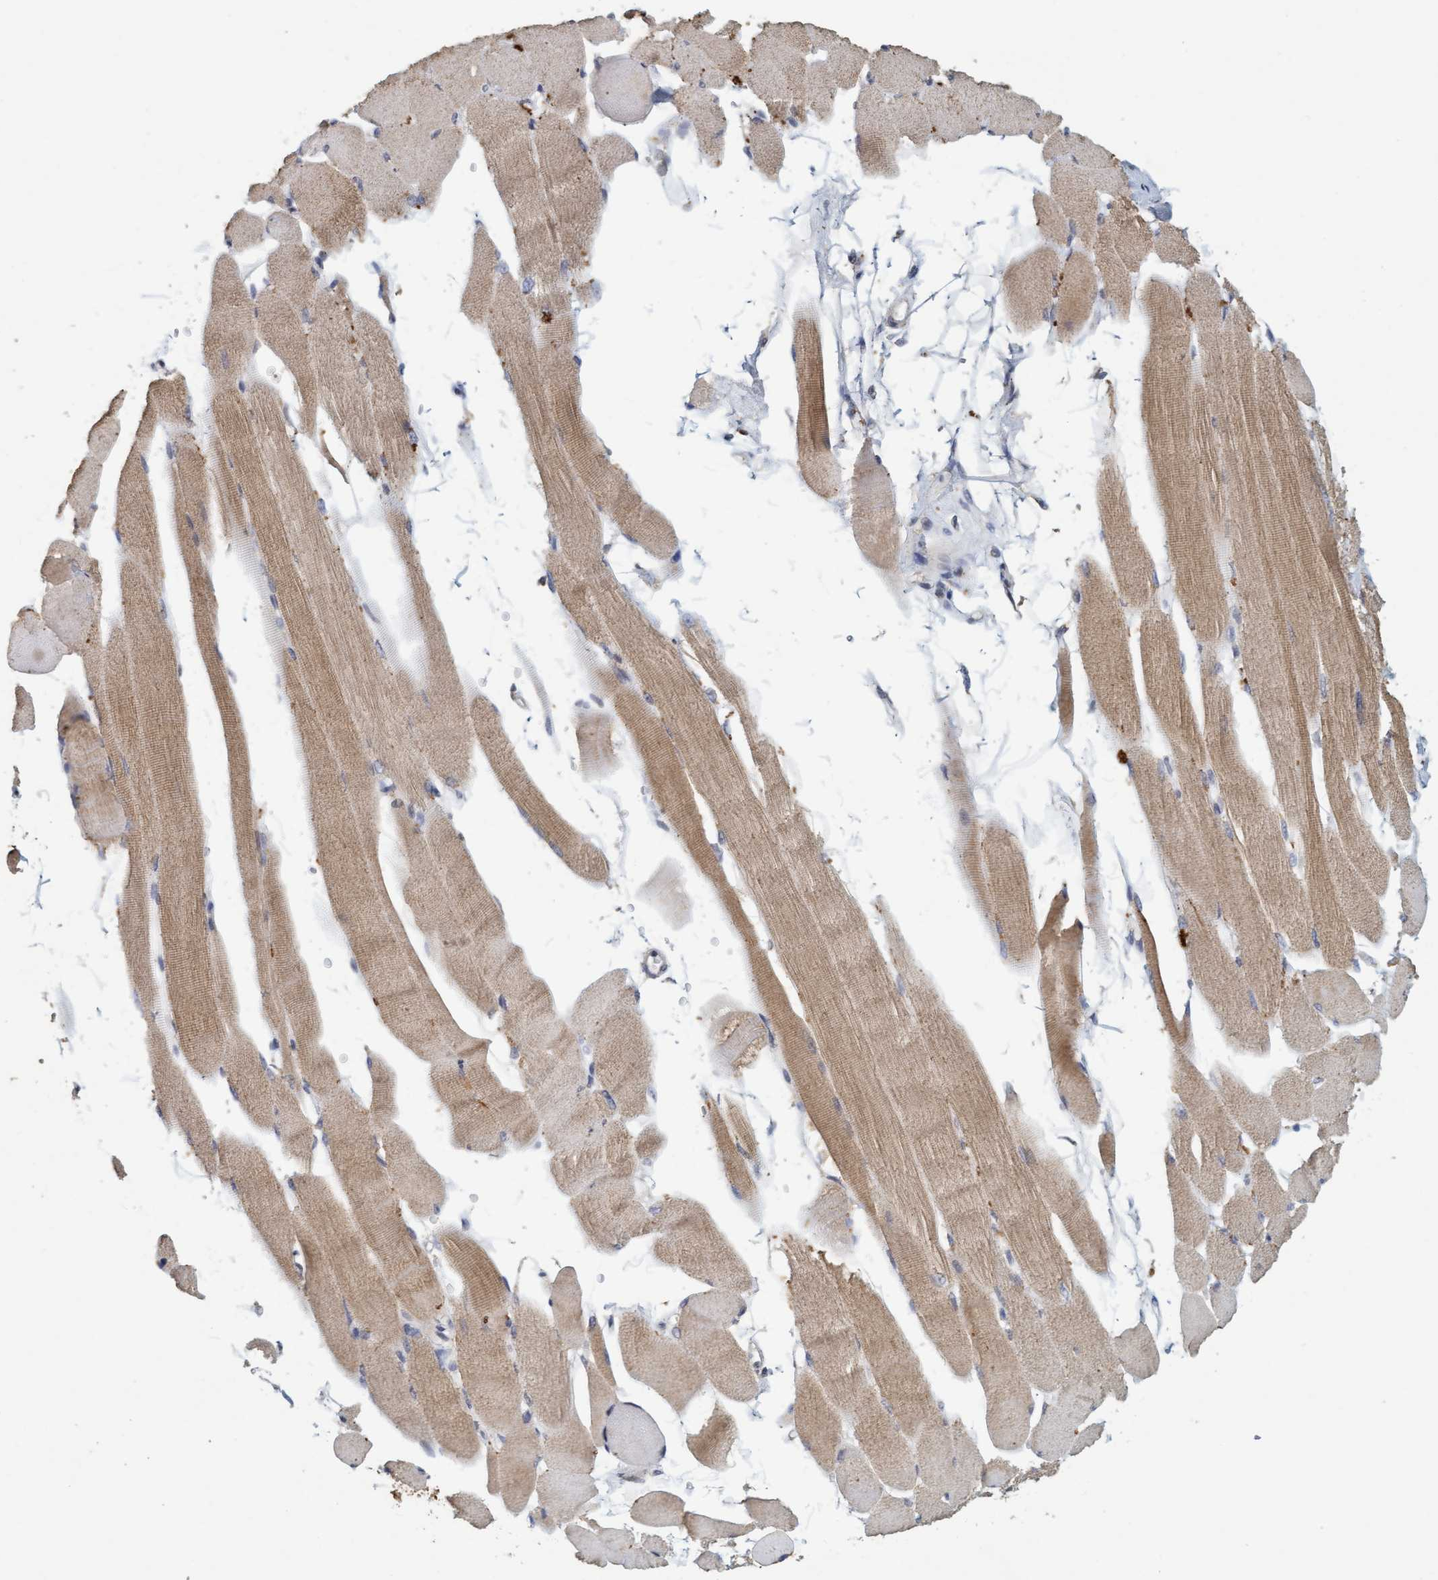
{"staining": {"intensity": "moderate", "quantity": ">75%", "location": "cytoplasmic/membranous"}, "tissue": "skeletal muscle", "cell_type": "Myocytes", "image_type": "normal", "snomed": [{"axis": "morphology", "description": "Normal tissue, NOS"}, {"axis": "topography", "description": "Skeletal muscle"}, {"axis": "topography", "description": "Peripheral nerve tissue"}], "caption": "Protein analysis of normal skeletal muscle shows moderate cytoplasmic/membranous staining in approximately >75% of myocytes.", "gene": "VSIG8", "patient": {"sex": "female", "age": 84}}